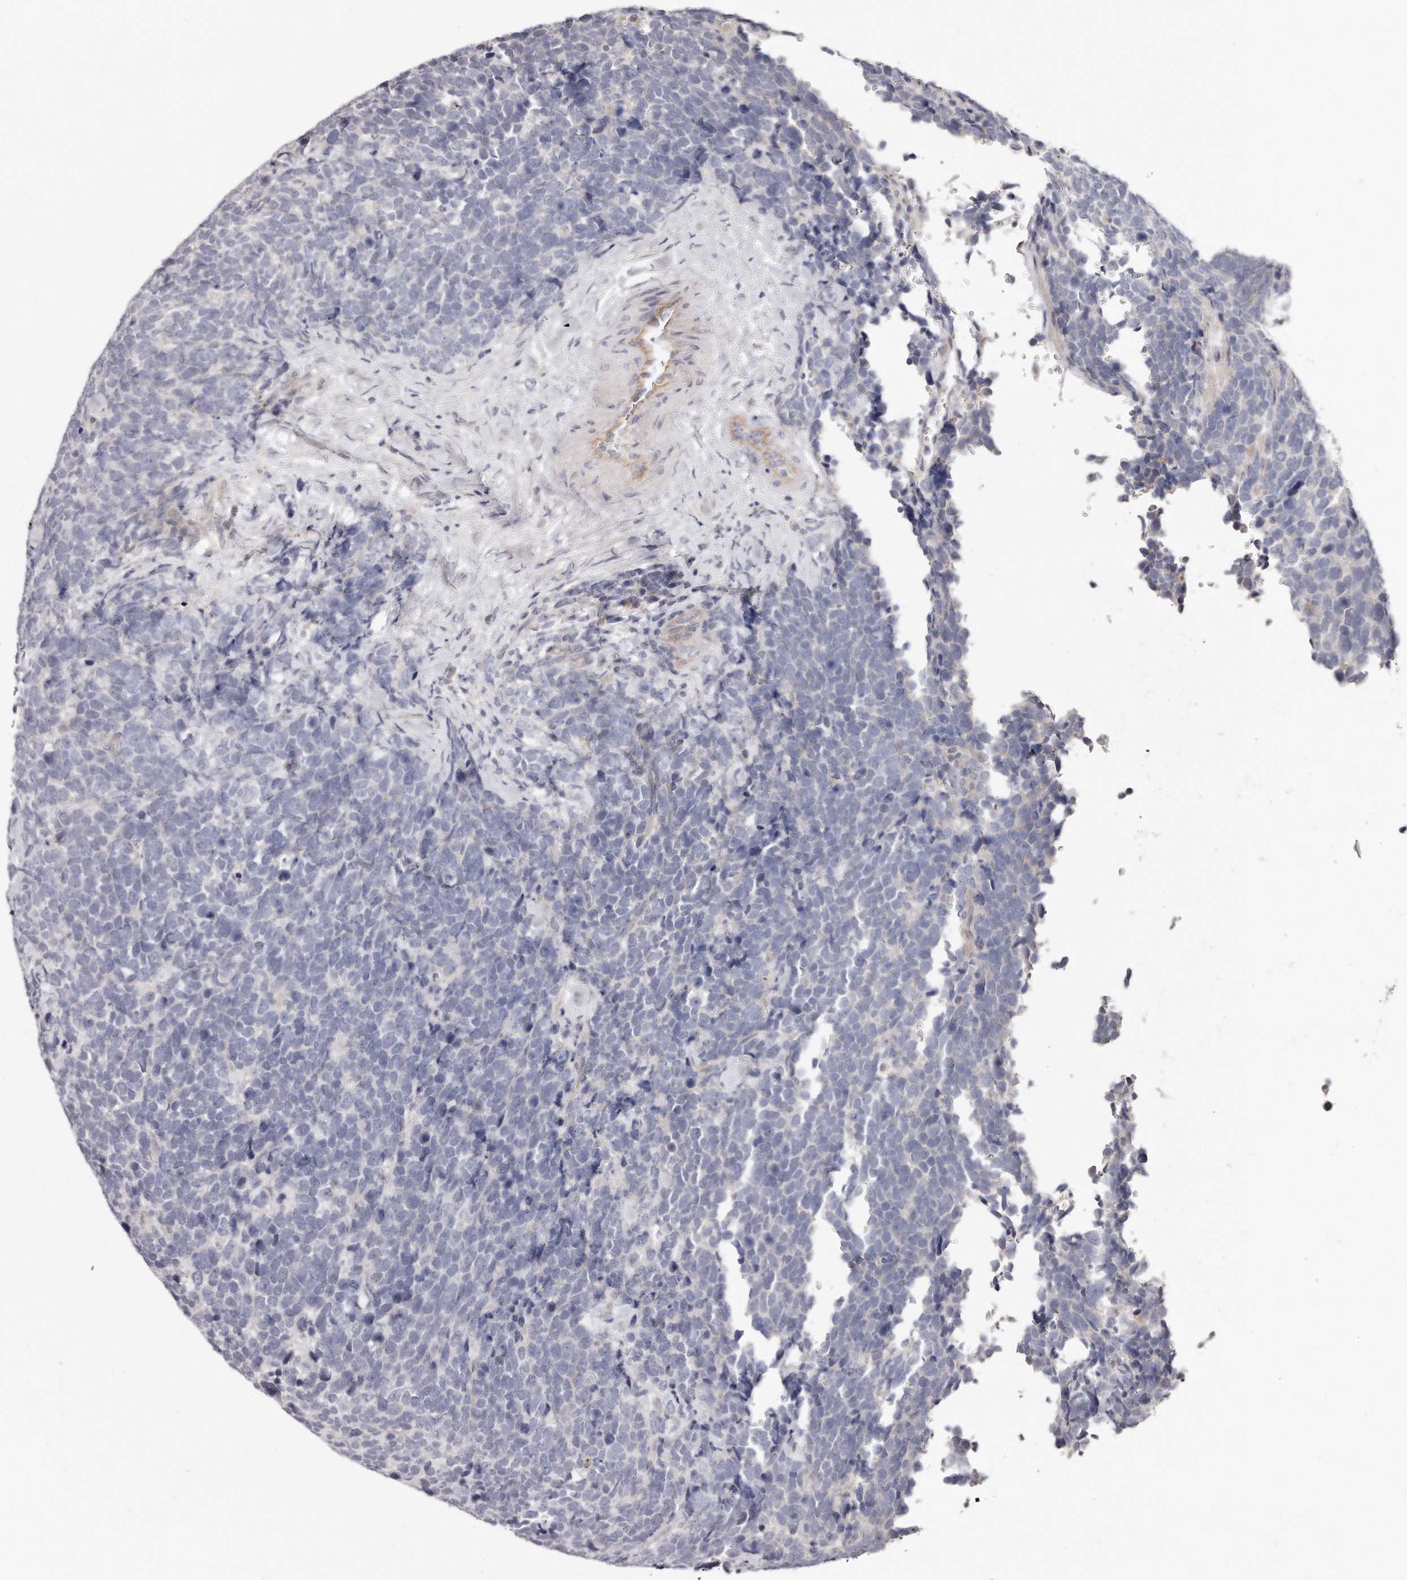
{"staining": {"intensity": "negative", "quantity": "none", "location": "none"}, "tissue": "urothelial cancer", "cell_type": "Tumor cells", "image_type": "cancer", "snomed": [{"axis": "morphology", "description": "Urothelial carcinoma, High grade"}, {"axis": "topography", "description": "Urinary bladder"}], "caption": "Immunohistochemistry (IHC) photomicrograph of human urothelial carcinoma (high-grade) stained for a protein (brown), which displays no positivity in tumor cells.", "gene": "TTLL4", "patient": {"sex": "female", "age": 82}}